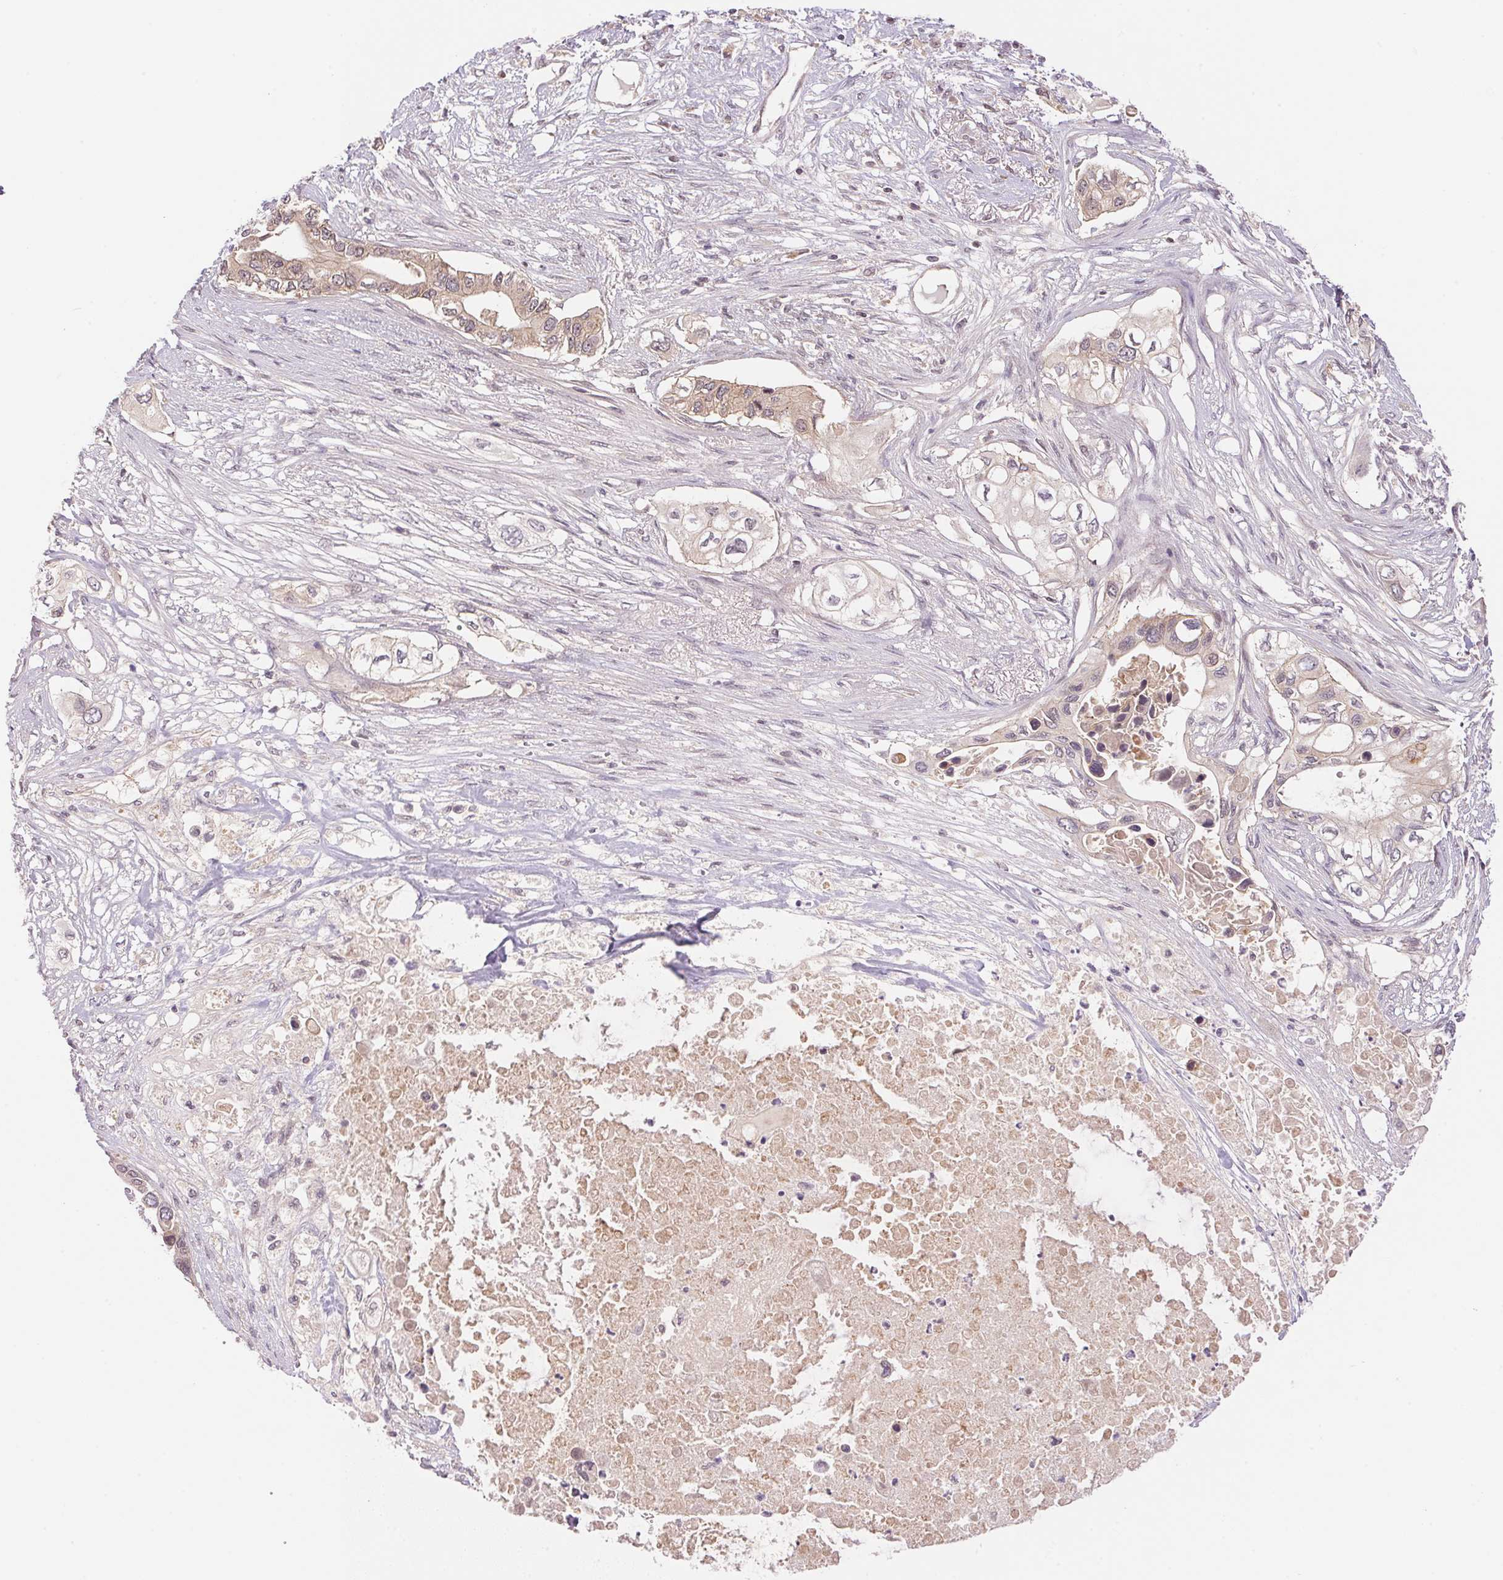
{"staining": {"intensity": "weak", "quantity": "25%-75%", "location": "cytoplasmic/membranous"}, "tissue": "pancreatic cancer", "cell_type": "Tumor cells", "image_type": "cancer", "snomed": [{"axis": "morphology", "description": "Adenocarcinoma, NOS"}, {"axis": "topography", "description": "Pancreas"}], "caption": "IHC histopathology image of human pancreatic cancer stained for a protein (brown), which reveals low levels of weak cytoplasmic/membranous expression in approximately 25%-75% of tumor cells.", "gene": "BNIP5", "patient": {"sex": "female", "age": 63}}